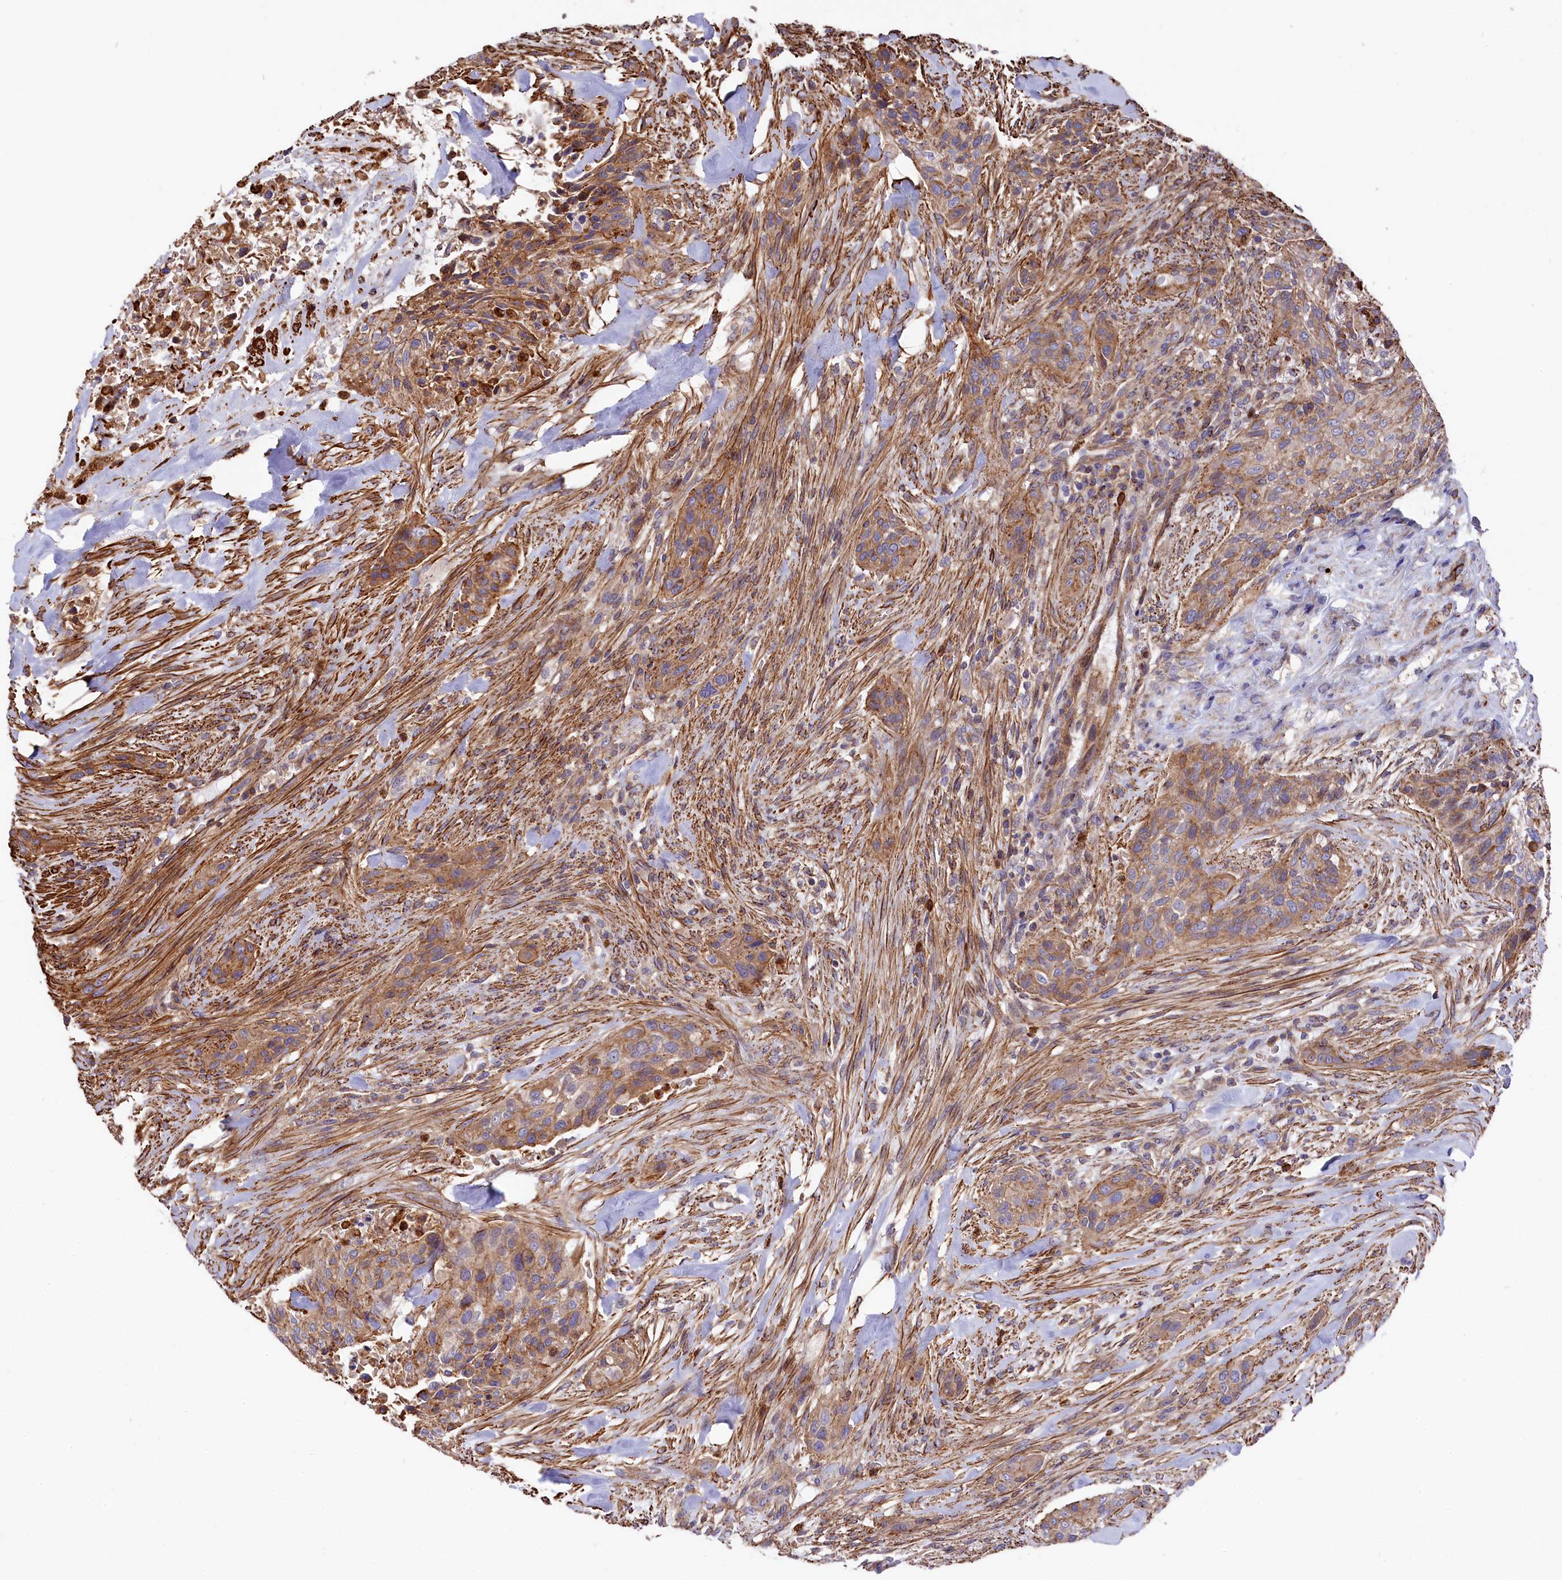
{"staining": {"intensity": "moderate", "quantity": ">75%", "location": "cytoplasmic/membranous"}, "tissue": "urothelial cancer", "cell_type": "Tumor cells", "image_type": "cancer", "snomed": [{"axis": "morphology", "description": "Urothelial carcinoma, High grade"}, {"axis": "topography", "description": "Urinary bladder"}], "caption": "Urothelial cancer stained with a protein marker demonstrates moderate staining in tumor cells.", "gene": "RAPSN", "patient": {"sex": "male", "age": 35}}